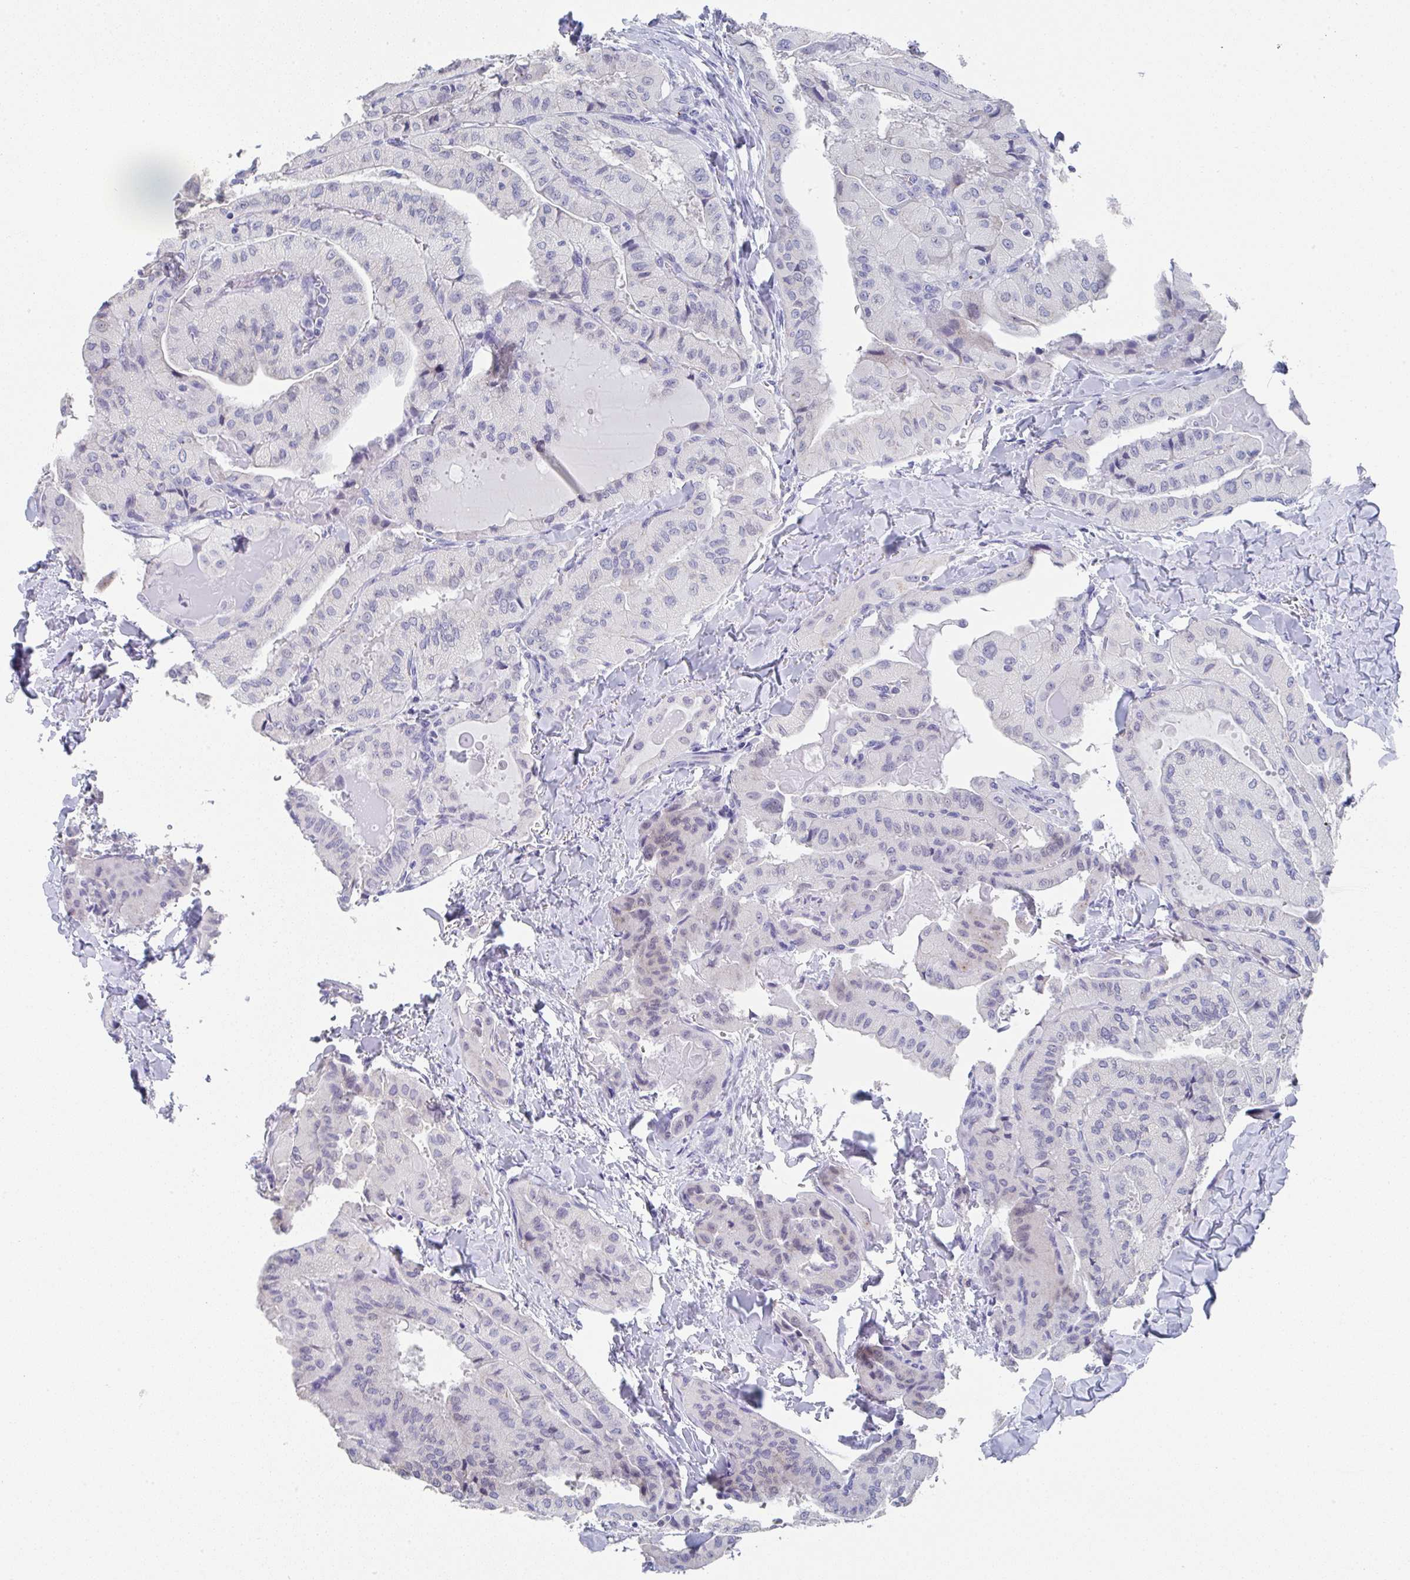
{"staining": {"intensity": "negative", "quantity": "none", "location": "none"}, "tissue": "thyroid cancer", "cell_type": "Tumor cells", "image_type": "cancer", "snomed": [{"axis": "morphology", "description": "Normal tissue, NOS"}, {"axis": "morphology", "description": "Papillary adenocarcinoma, NOS"}, {"axis": "topography", "description": "Thyroid gland"}], "caption": "A histopathology image of thyroid cancer stained for a protein shows no brown staining in tumor cells. (DAB (3,3'-diaminobenzidine) IHC with hematoxylin counter stain).", "gene": "TNFRSF8", "patient": {"sex": "female", "age": 59}}